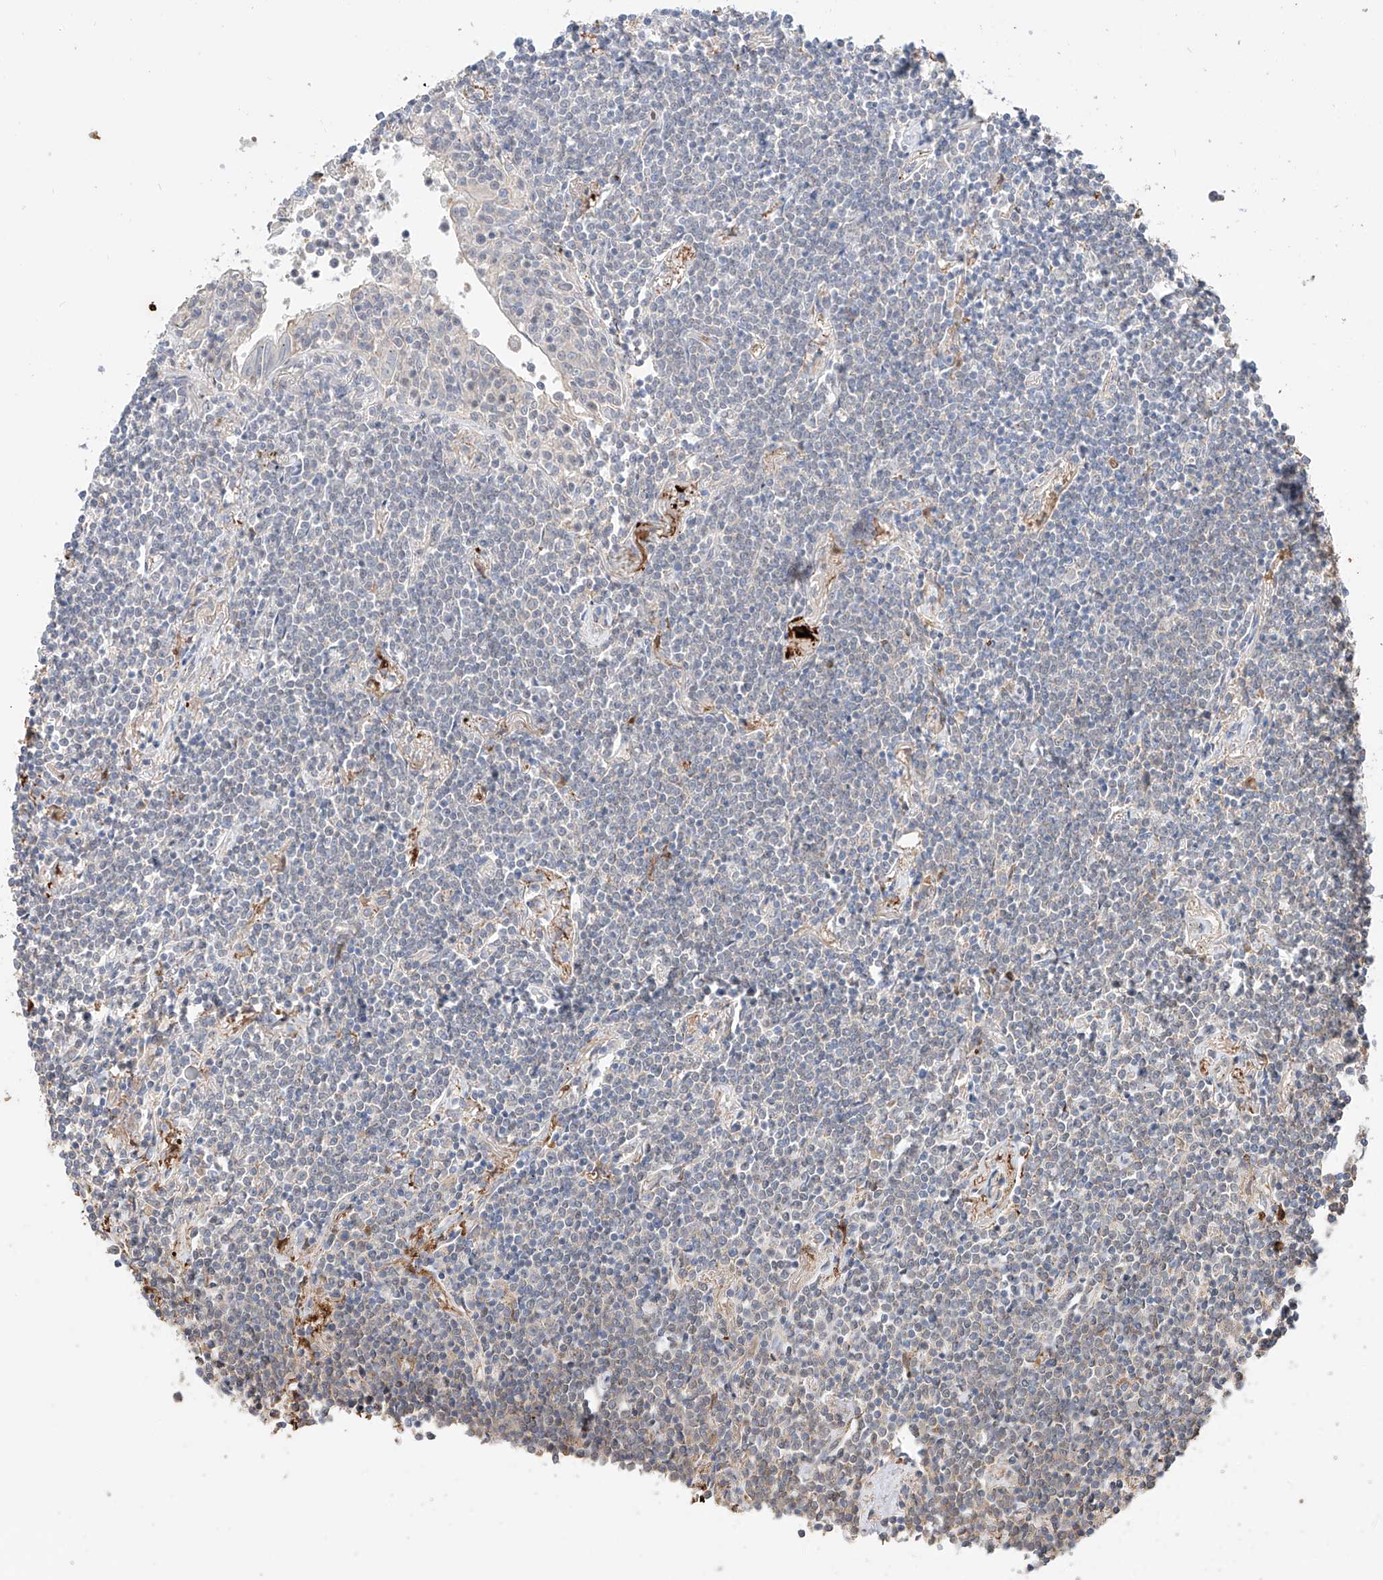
{"staining": {"intensity": "negative", "quantity": "none", "location": "none"}, "tissue": "lymphoma", "cell_type": "Tumor cells", "image_type": "cancer", "snomed": [{"axis": "morphology", "description": "Malignant lymphoma, non-Hodgkin's type, Low grade"}, {"axis": "topography", "description": "Lung"}], "caption": "High magnification brightfield microscopy of lymphoma stained with DAB (3,3'-diaminobenzidine) (brown) and counterstained with hematoxylin (blue): tumor cells show no significant staining.", "gene": "MOSPD1", "patient": {"sex": "female", "age": 71}}